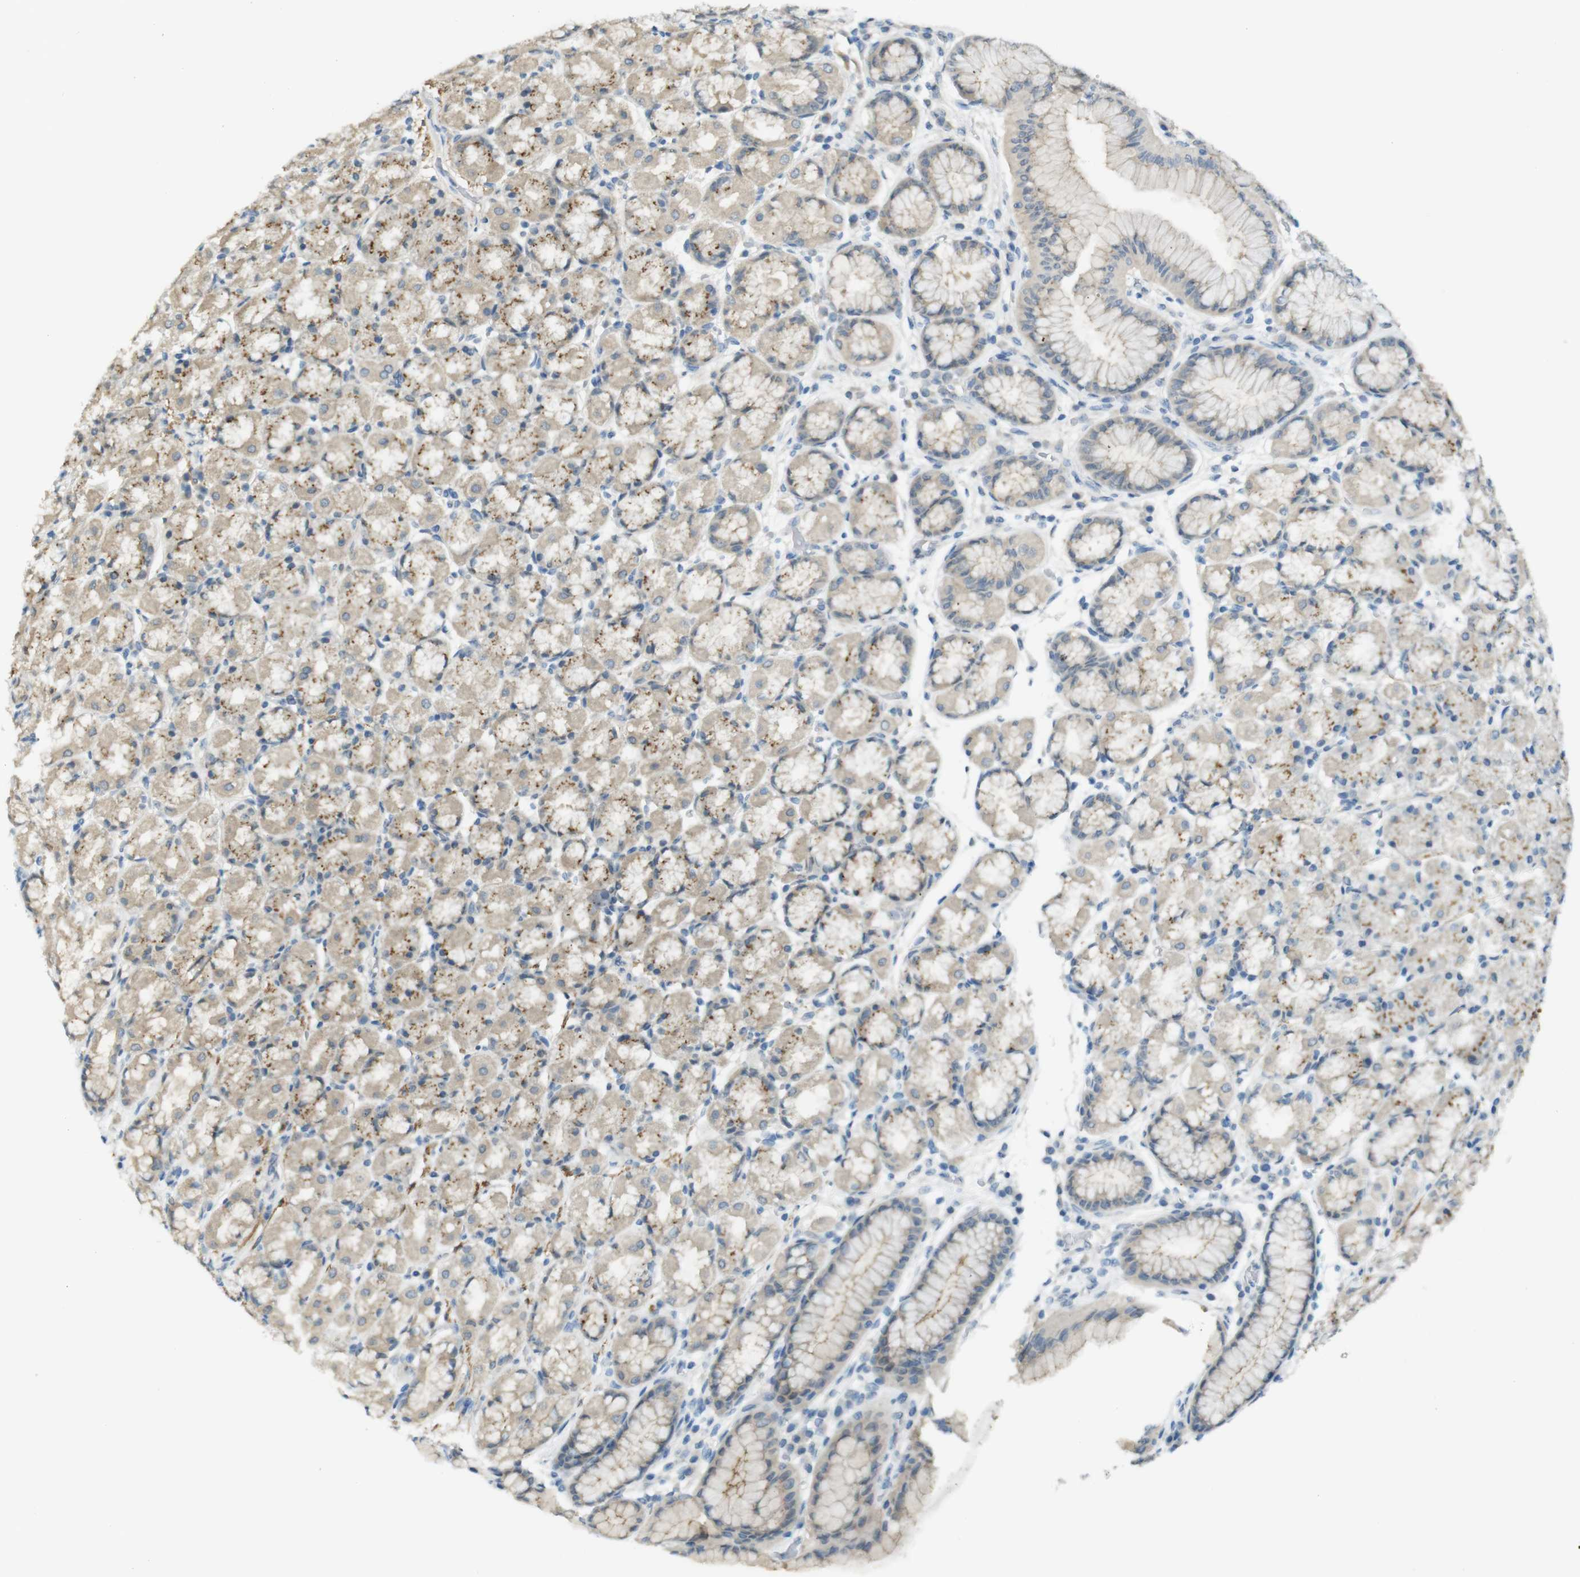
{"staining": {"intensity": "moderate", "quantity": ">75%", "location": "cytoplasmic/membranous"}, "tissue": "stomach", "cell_type": "Glandular cells", "image_type": "normal", "snomed": [{"axis": "morphology", "description": "Normal tissue, NOS"}, {"axis": "topography", "description": "Stomach, upper"}], "caption": "DAB (3,3'-diaminobenzidine) immunohistochemical staining of unremarkable stomach reveals moderate cytoplasmic/membranous protein staining in approximately >75% of glandular cells. The staining was performed using DAB (3,3'-diaminobenzidine), with brown indicating positive protein expression. Nuclei are stained blue with hematoxylin.", "gene": "UGT8", "patient": {"sex": "male", "age": 68}}